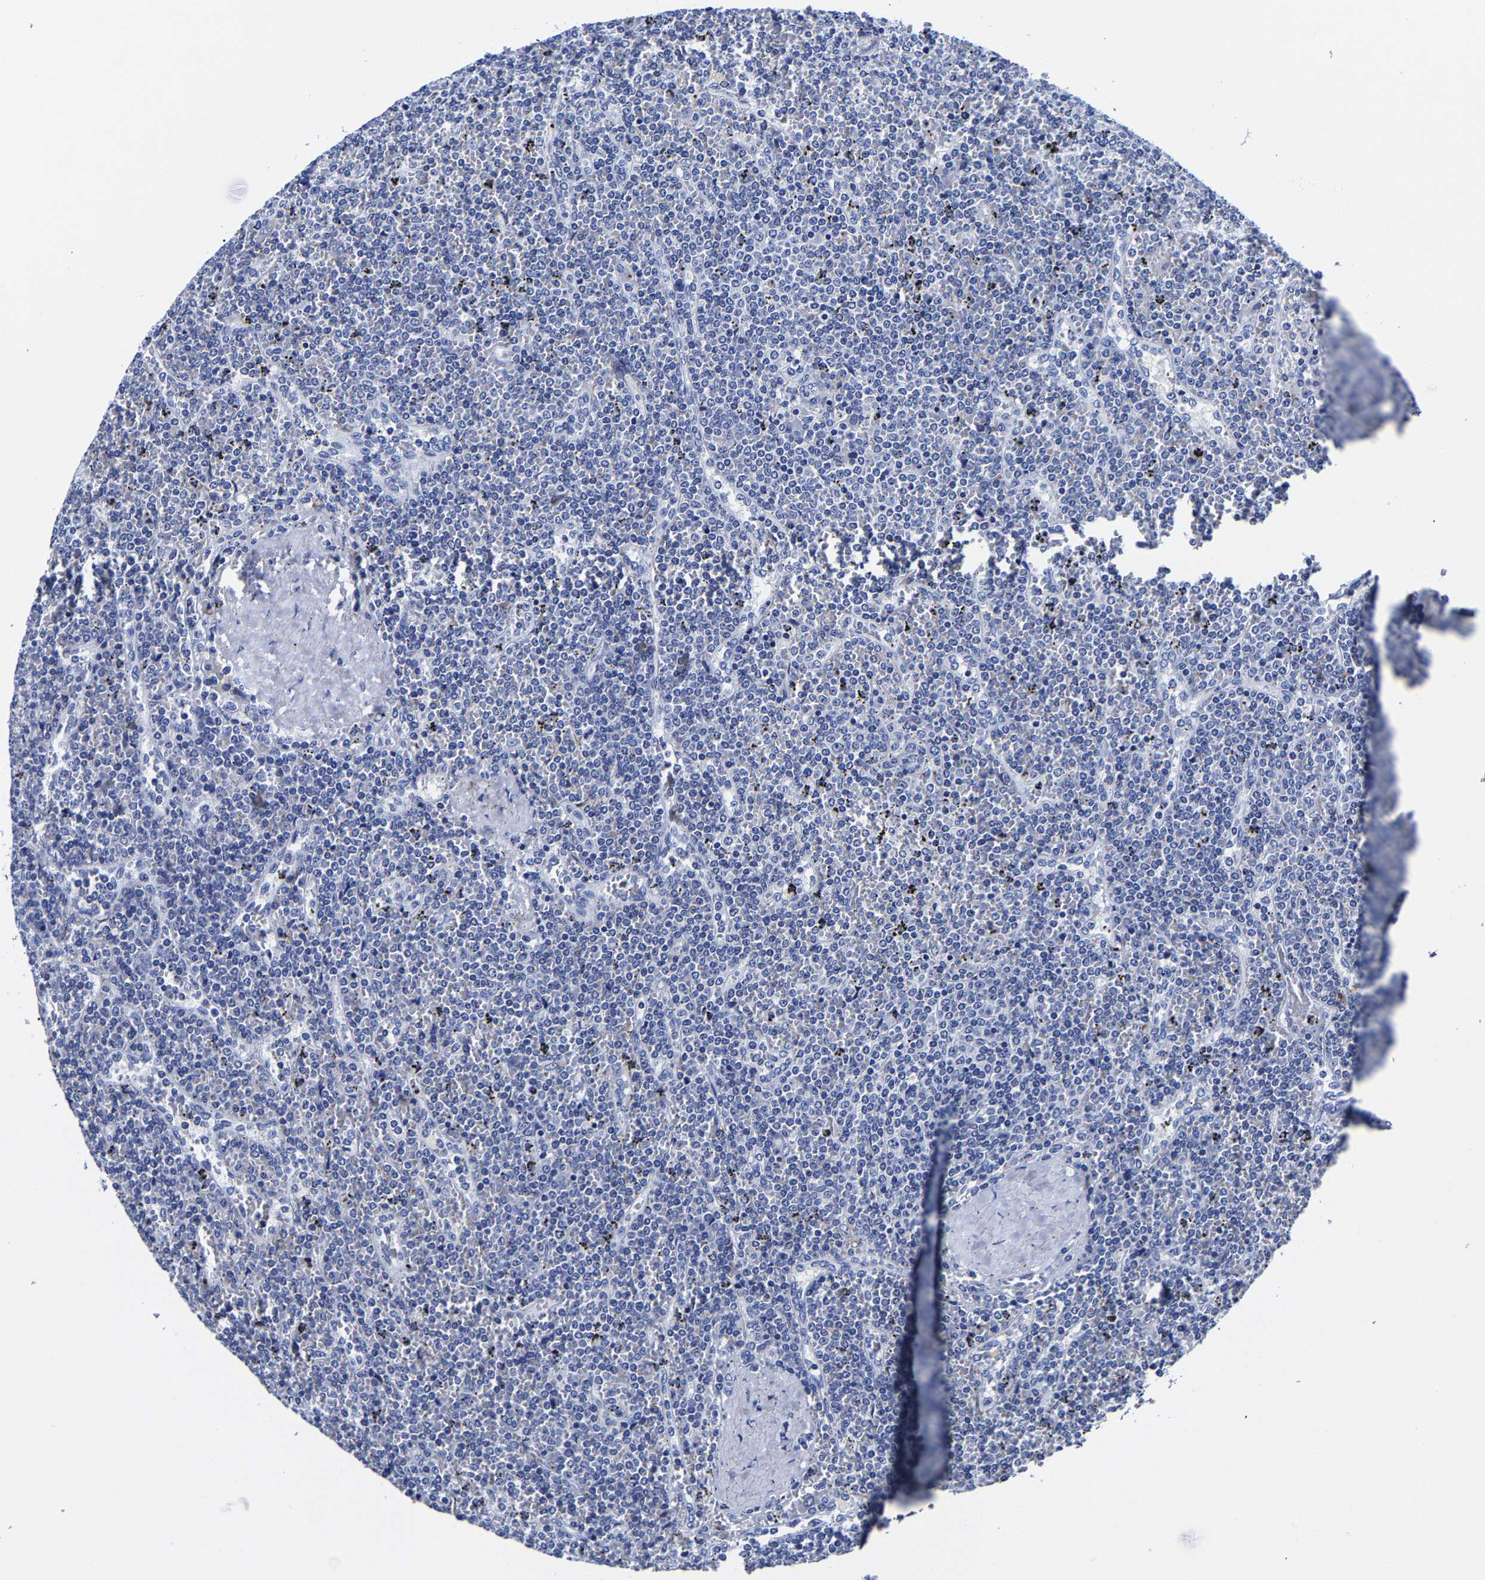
{"staining": {"intensity": "negative", "quantity": "none", "location": "none"}, "tissue": "lymphoma", "cell_type": "Tumor cells", "image_type": "cancer", "snomed": [{"axis": "morphology", "description": "Malignant lymphoma, non-Hodgkin's type, Low grade"}, {"axis": "topography", "description": "Spleen"}], "caption": "Immunohistochemical staining of low-grade malignant lymphoma, non-Hodgkin's type displays no significant positivity in tumor cells.", "gene": "CPA2", "patient": {"sex": "female", "age": 19}}